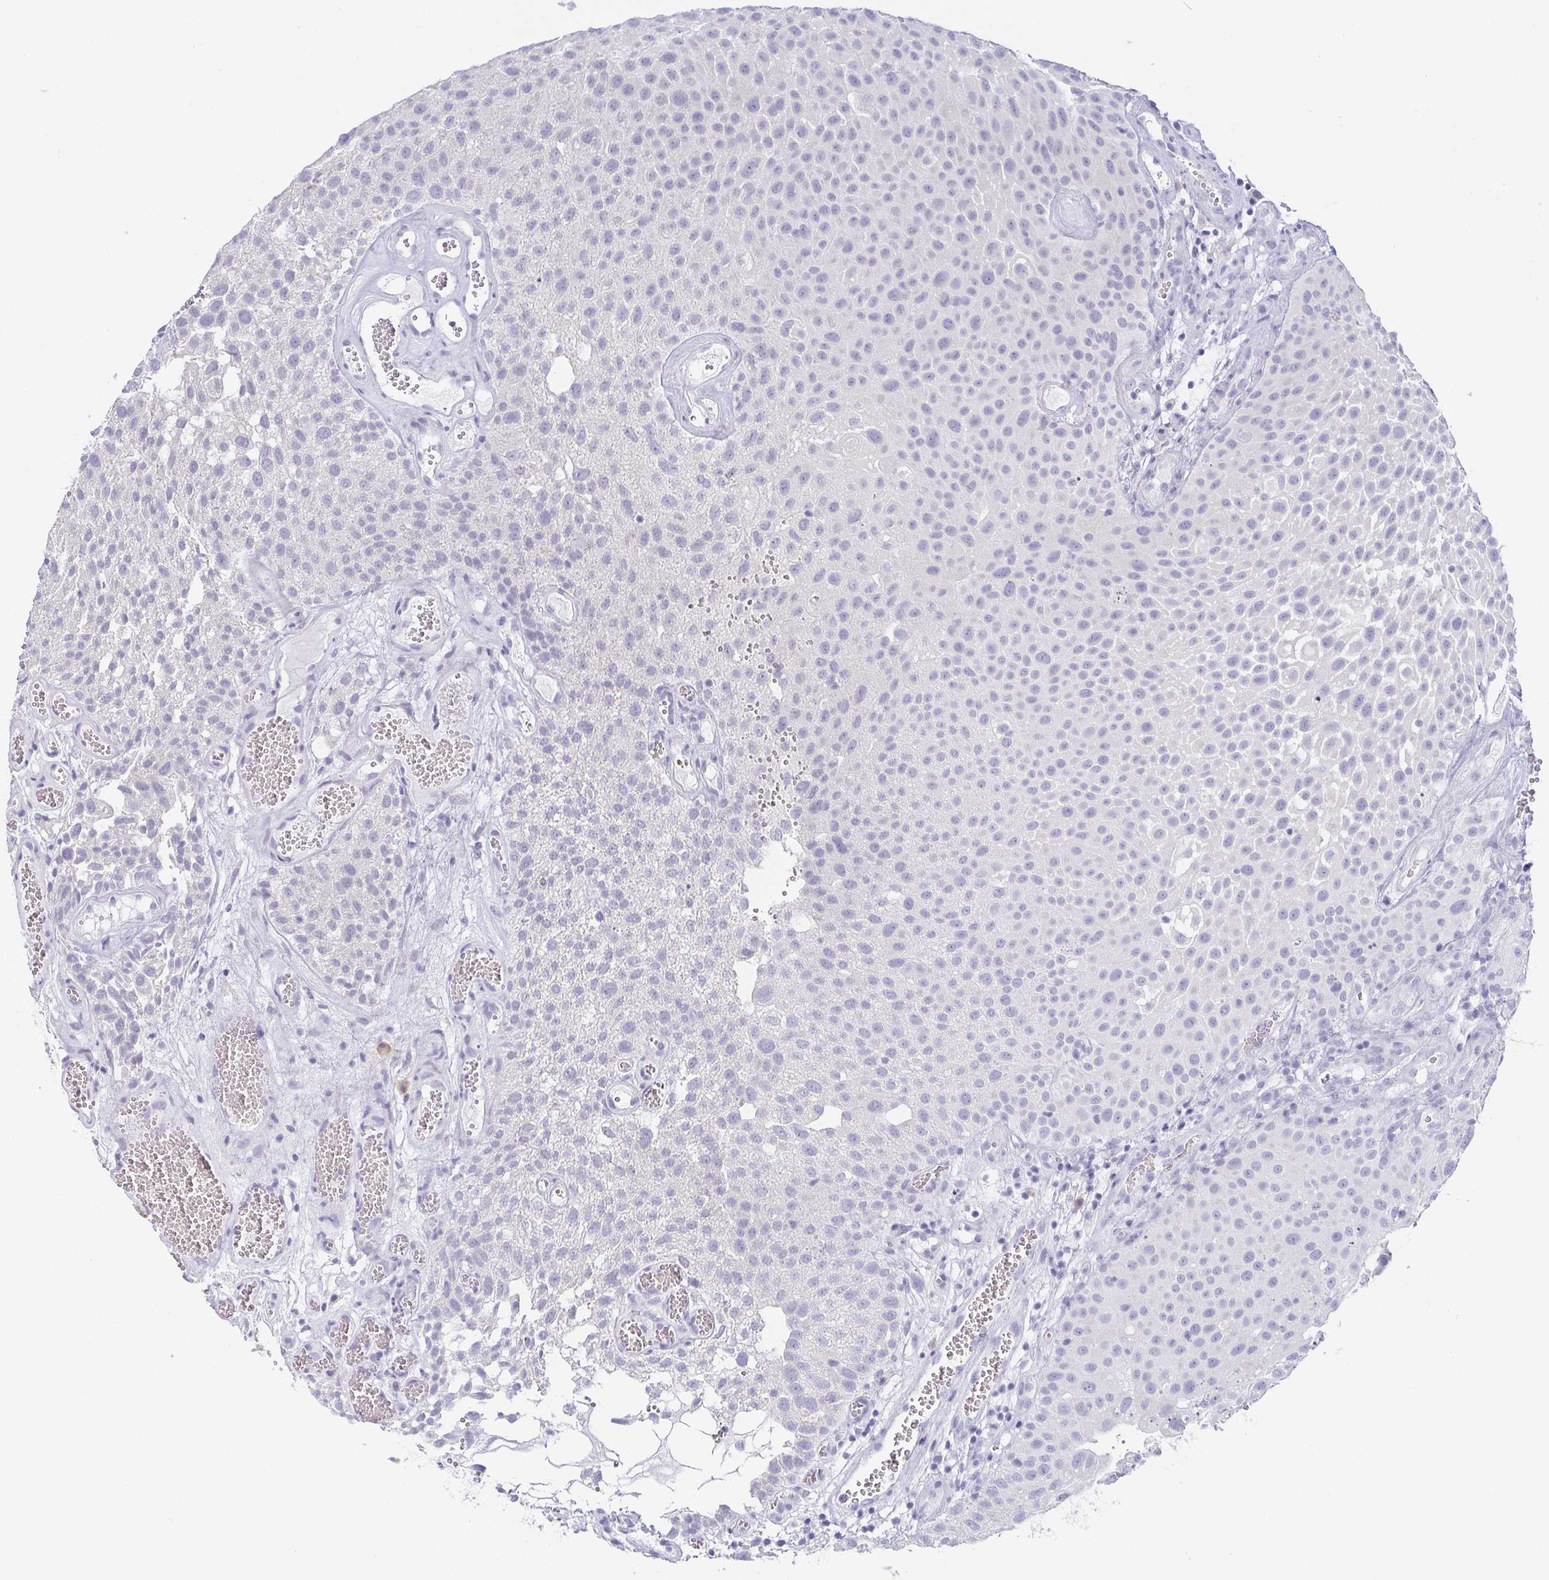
{"staining": {"intensity": "negative", "quantity": "none", "location": "none"}, "tissue": "urothelial cancer", "cell_type": "Tumor cells", "image_type": "cancer", "snomed": [{"axis": "morphology", "description": "Urothelial carcinoma, Low grade"}, {"axis": "topography", "description": "Urinary bladder"}], "caption": "DAB immunohistochemical staining of urothelial cancer displays no significant expression in tumor cells.", "gene": "PRR27", "patient": {"sex": "male", "age": 72}}